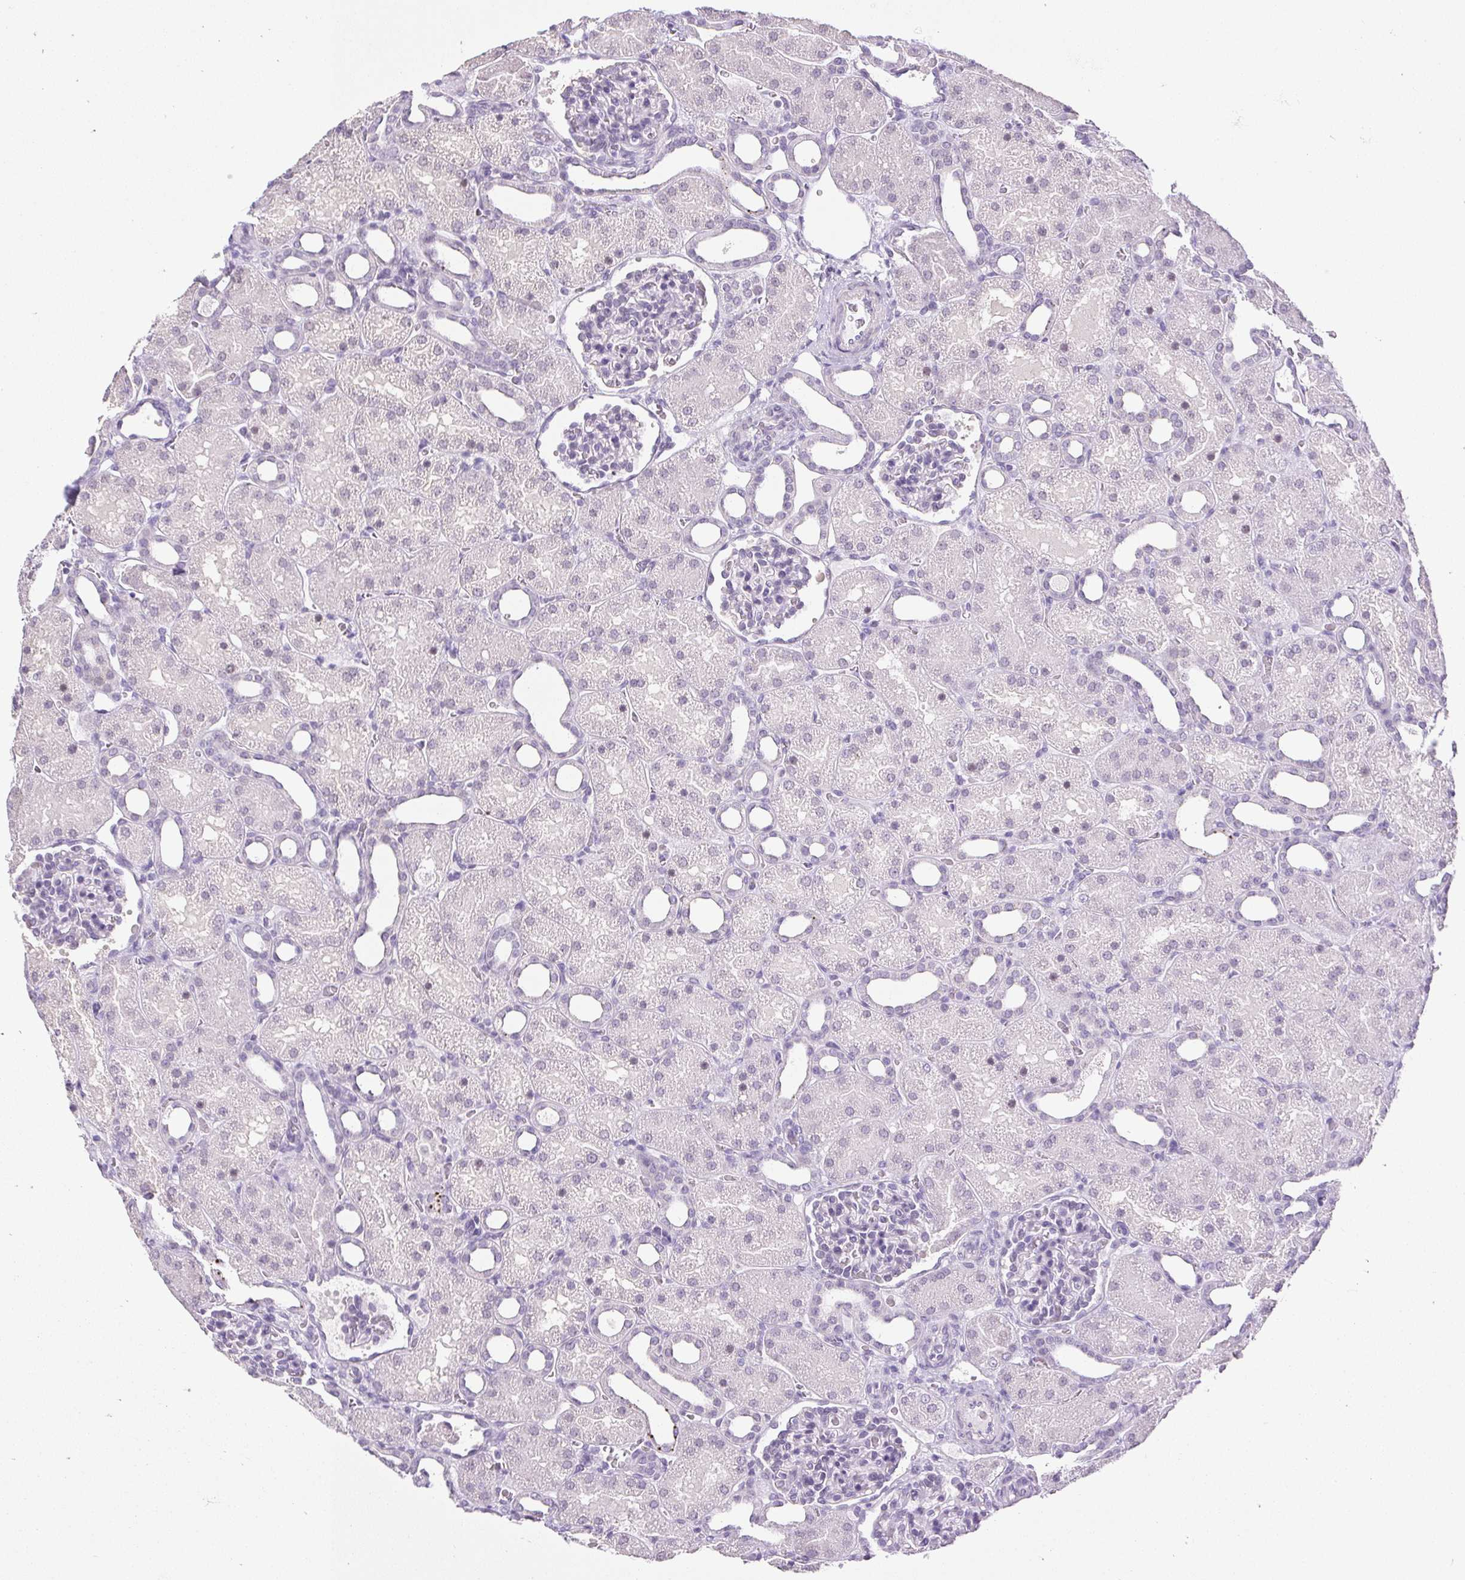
{"staining": {"intensity": "negative", "quantity": "none", "location": "none"}, "tissue": "kidney", "cell_type": "Cells in glomeruli", "image_type": "normal", "snomed": [{"axis": "morphology", "description": "Normal tissue, NOS"}, {"axis": "topography", "description": "Kidney"}], "caption": "This is a micrograph of IHC staining of normal kidney, which shows no staining in cells in glomeruli.", "gene": "BCAS1", "patient": {"sex": "male", "age": 2}}